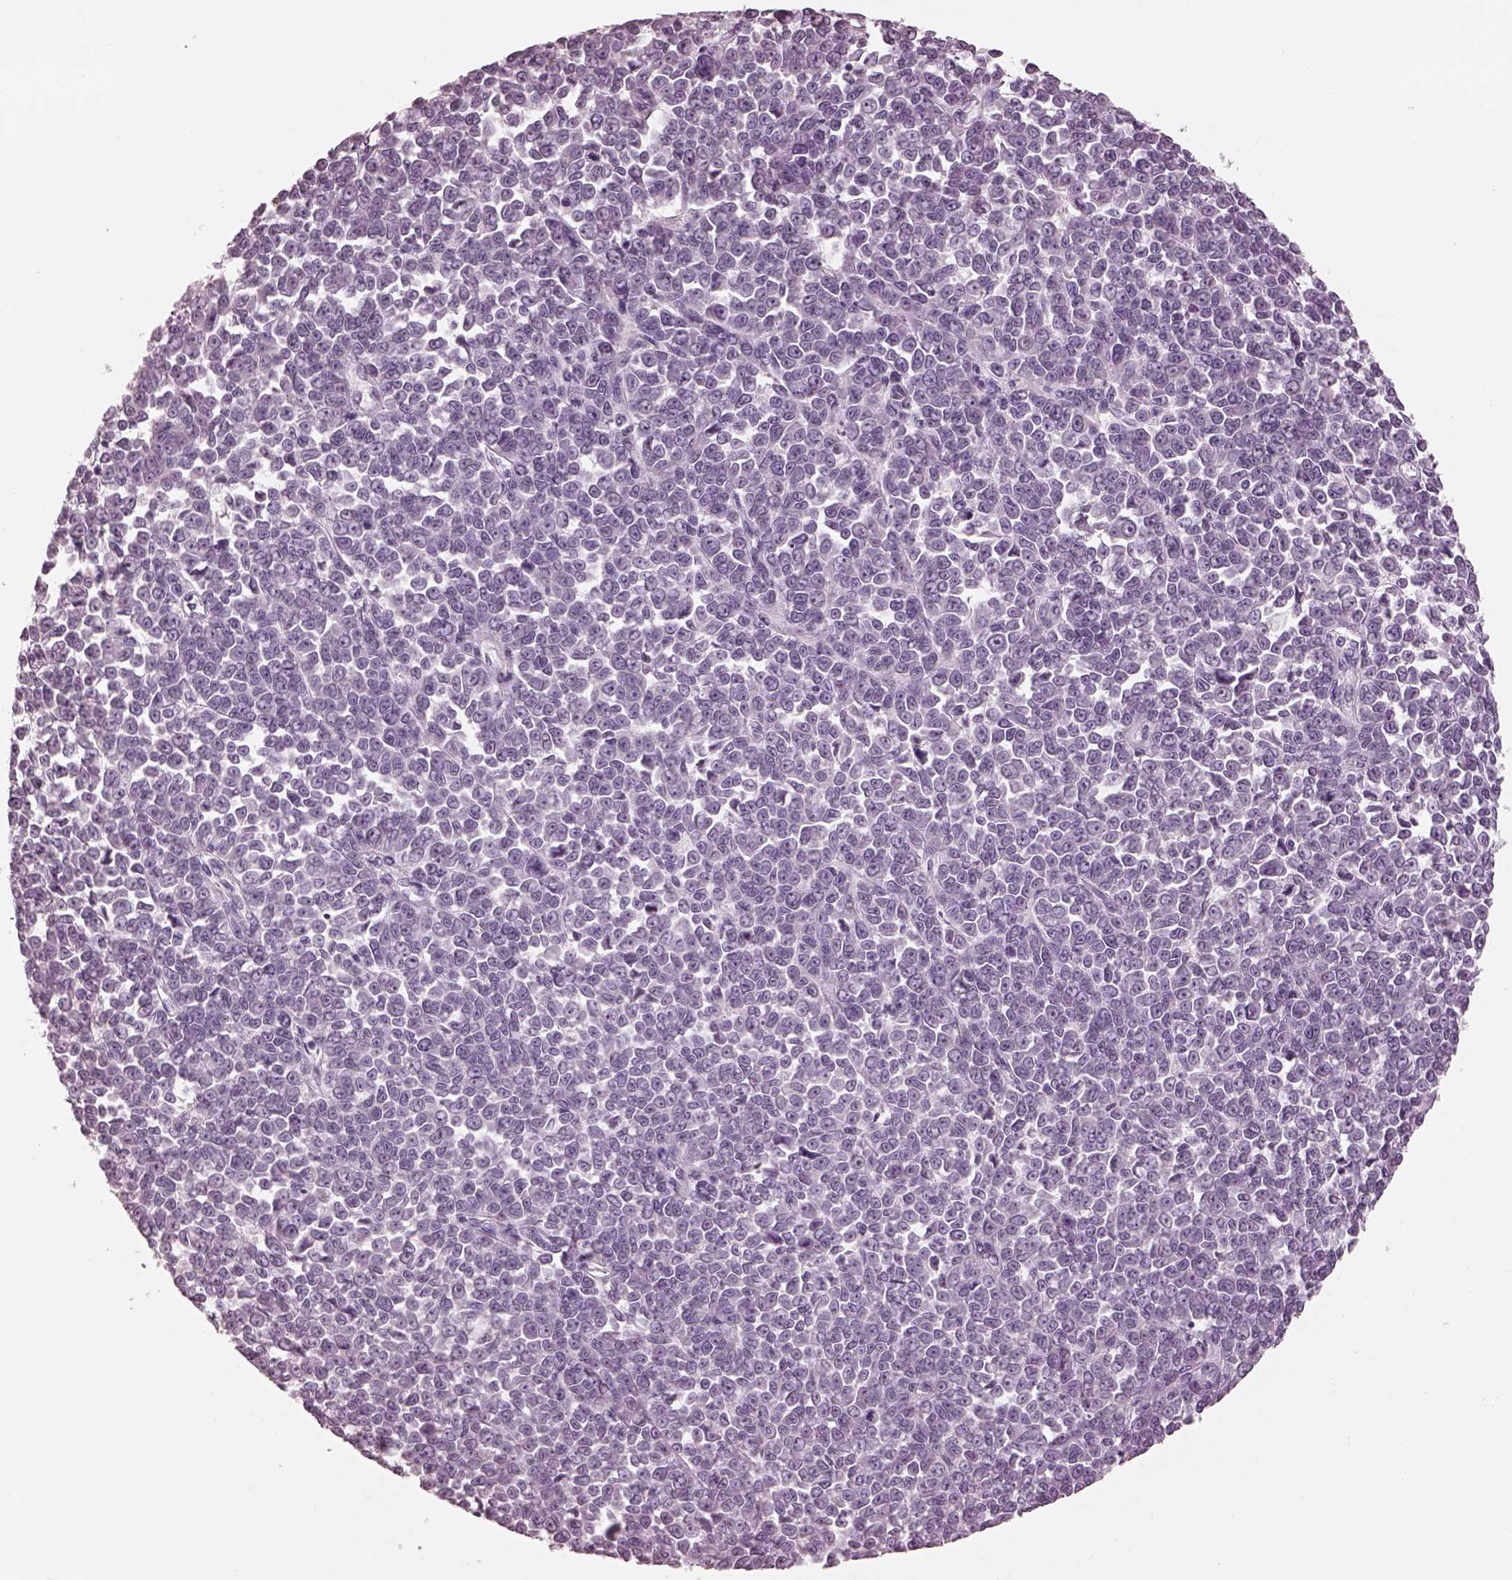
{"staining": {"intensity": "negative", "quantity": "none", "location": "none"}, "tissue": "melanoma", "cell_type": "Tumor cells", "image_type": "cancer", "snomed": [{"axis": "morphology", "description": "Malignant melanoma, NOS"}, {"axis": "topography", "description": "Skin"}], "caption": "The immunohistochemistry (IHC) photomicrograph has no significant staining in tumor cells of melanoma tissue.", "gene": "CADM2", "patient": {"sex": "female", "age": 95}}